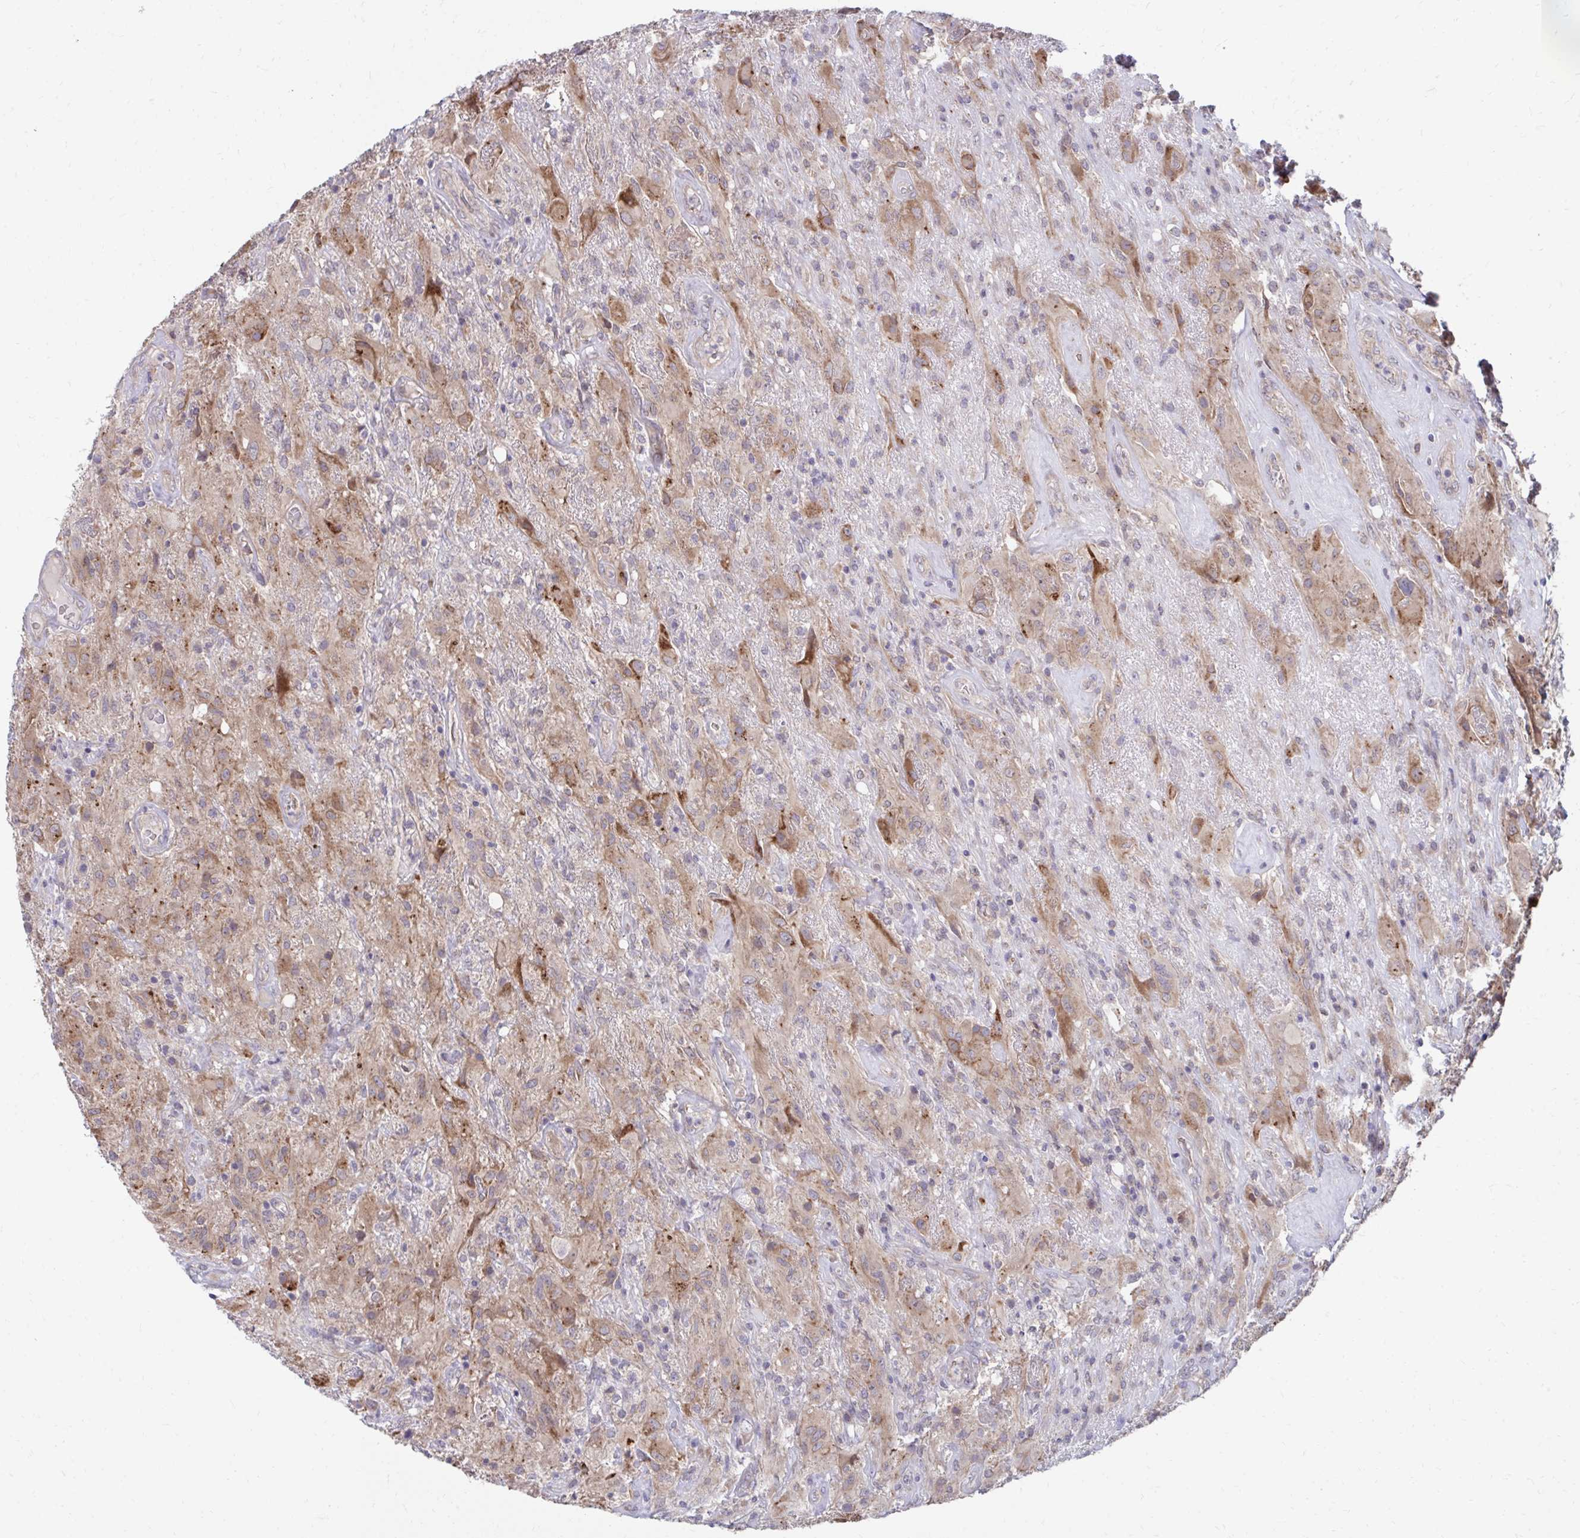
{"staining": {"intensity": "moderate", "quantity": "<25%", "location": "cytoplasmic/membranous"}, "tissue": "glioma", "cell_type": "Tumor cells", "image_type": "cancer", "snomed": [{"axis": "morphology", "description": "Glioma, malignant, High grade"}, {"axis": "topography", "description": "Brain"}], "caption": "IHC micrograph of neoplastic tissue: human malignant glioma (high-grade) stained using immunohistochemistry demonstrates low levels of moderate protein expression localized specifically in the cytoplasmic/membranous of tumor cells, appearing as a cytoplasmic/membranous brown color.", "gene": "ITPR2", "patient": {"sex": "male", "age": 46}}